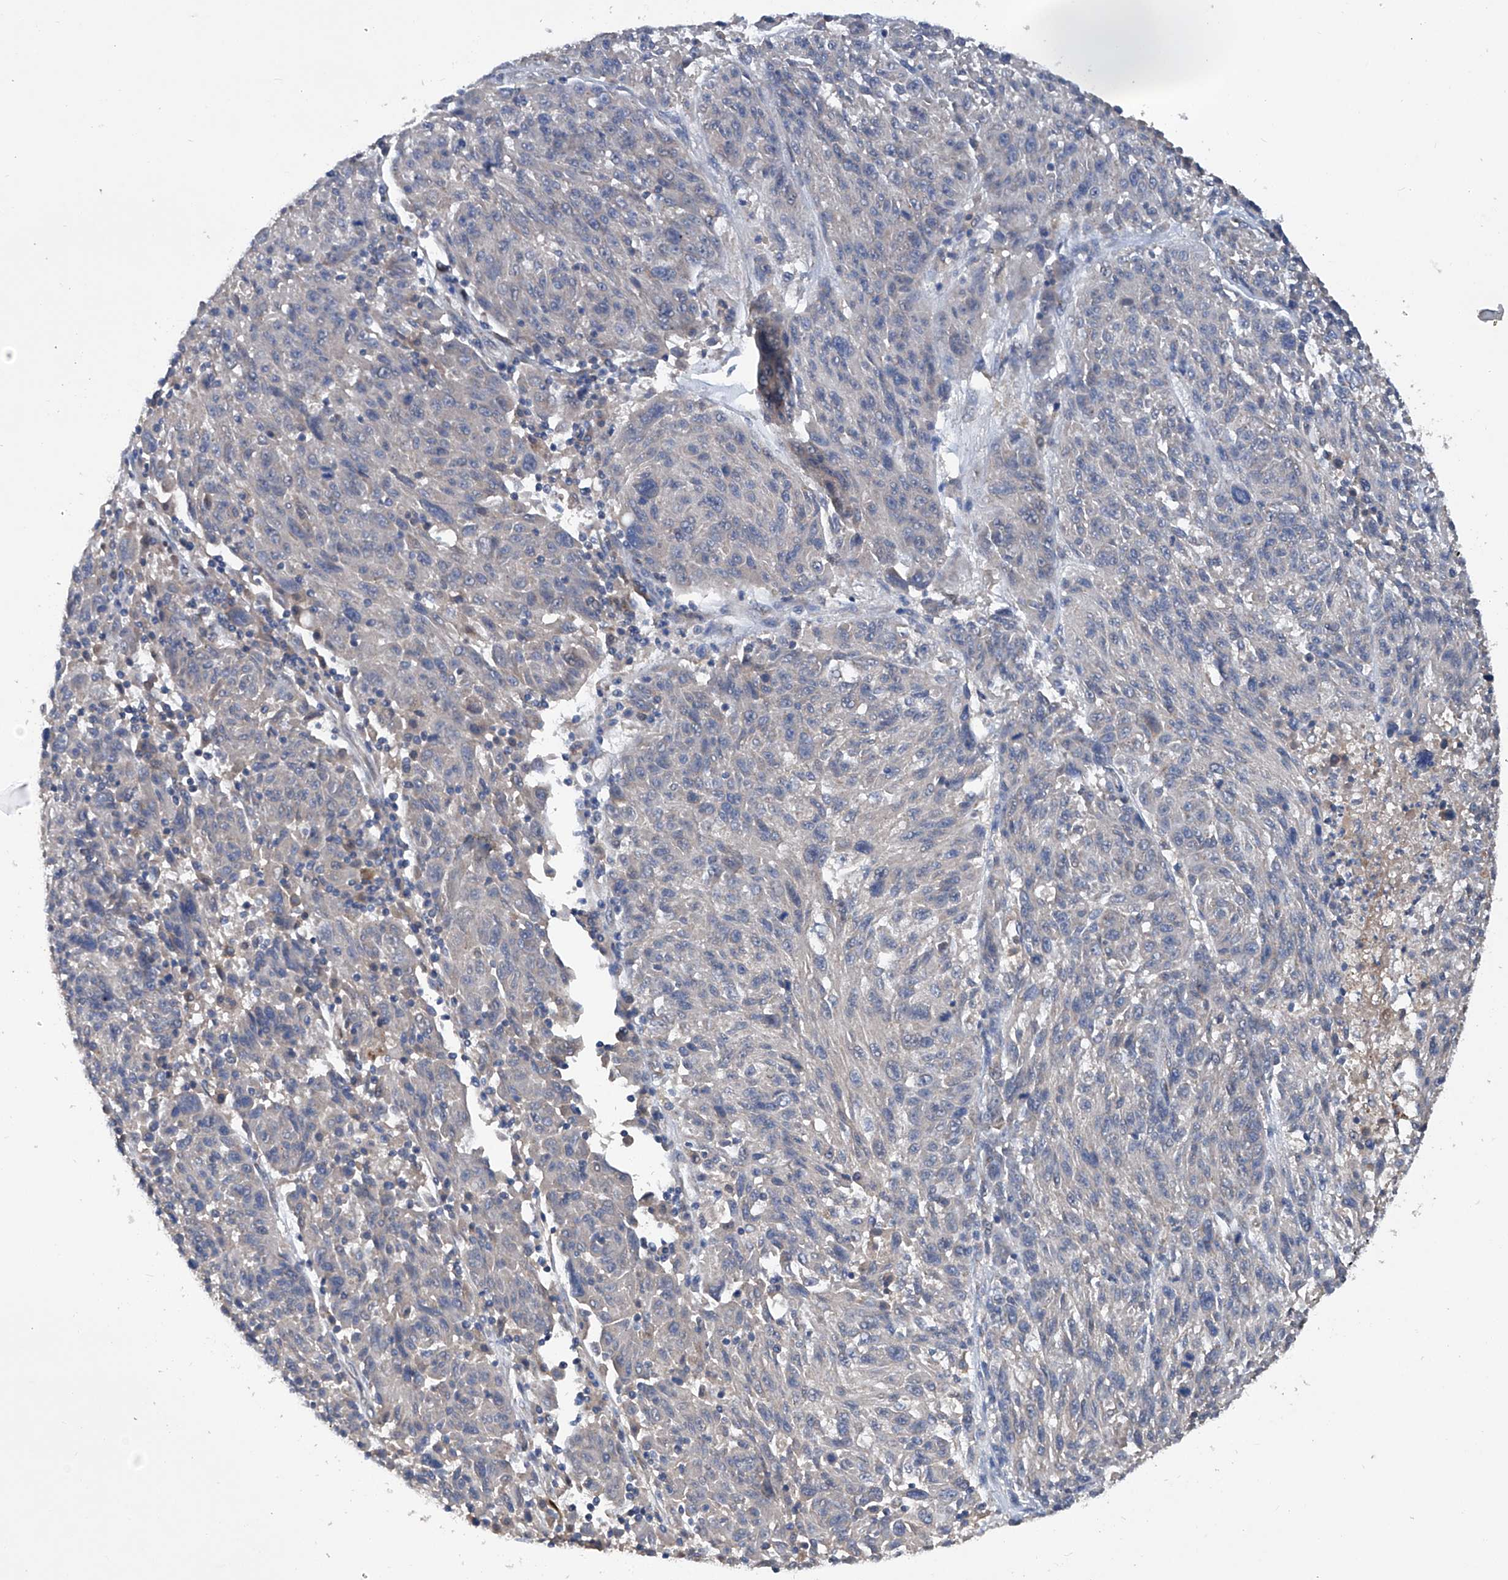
{"staining": {"intensity": "negative", "quantity": "none", "location": "none"}, "tissue": "melanoma", "cell_type": "Tumor cells", "image_type": "cancer", "snomed": [{"axis": "morphology", "description": "Malignant melanoma, NOS"}, {"axis": "topography", "description": "Skin"}], "caption": "Melanoma was stained to show a protein in brown. There is no significant expression in tumor cells.", "gene": "PCSK5", "patient": {"sex": "male", "age": 53}}